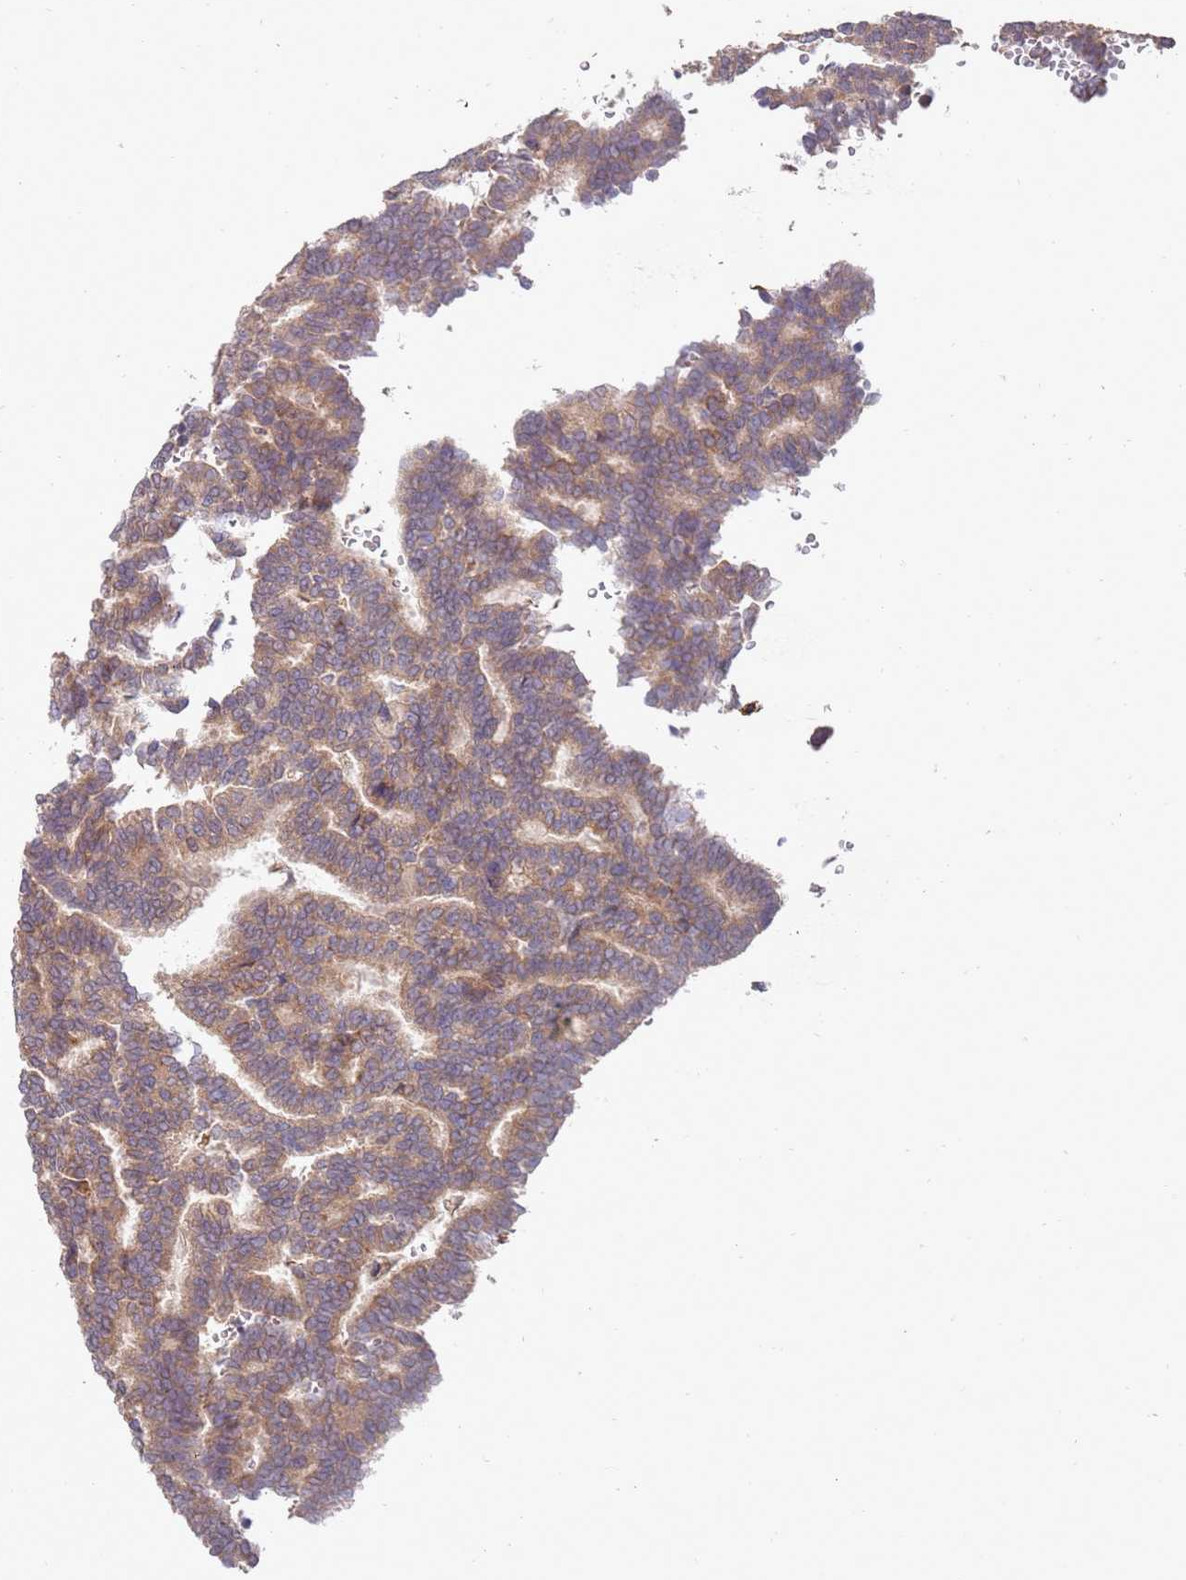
{"staining": {"intensity": "moderate", "quantity": ">75%", "location": "cytoplasmic/membranous"}, "tissue": "thyroid cancer", "cell_type": "Tumor cells", "image_type": "cancer", "snomed": [{"axis": "morphology", "description": "Papillary adenocarcinoma, NOS"}, {"axis": "topography", "description": "Thyroid gland"}], "caption": "Tumor cells reveal moderate cytoplasmic/membranous expression in approximately >75% of cells in thyroid cancer (papillary adenocarcinoma). The staining is performed using DAB brown chromogen to label protein expression. The nuclei are counter-stained blue using hematoxylin.", "gene": "VRK2", "patient": {"sex": "female", "age": 35}}